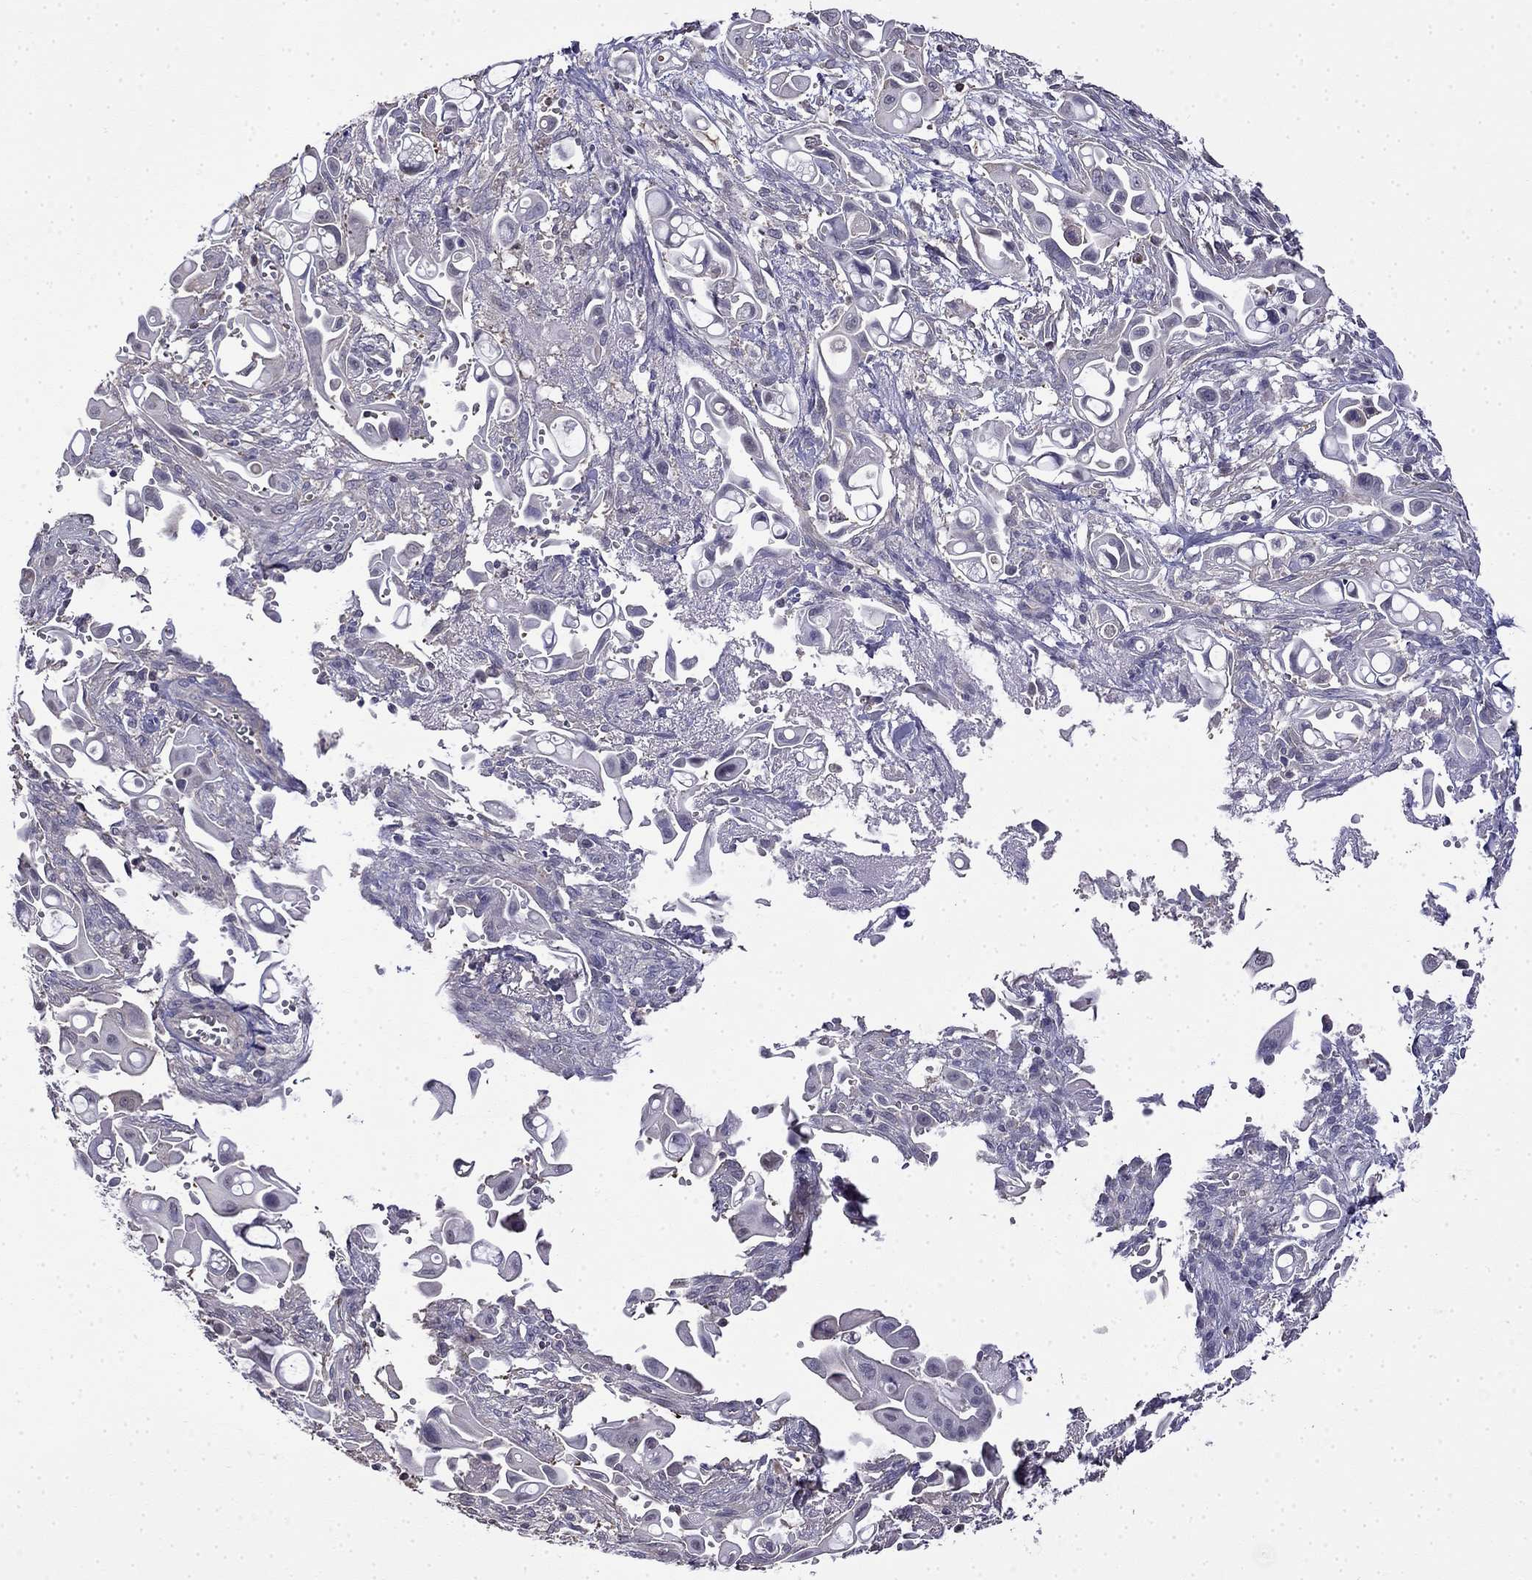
{"staining": {"intensity": "negative", "quantity": "none", "location": "none"}, "tissue": "pancreatic cancer", "cell_type": "Tumor cells", "image_type": "cancer", "snomed": [{"axis": "morphology", "description": "Adenocarcinoma, NOS"}, {"axis": "topography", "description": "Pancreas"}], "caption": "IHC of human pancreatic adenocarcinoma displays no expression in tumor cells.", "gene": "GUCA1B", "patient": {"sex": "male", "age": 50}}